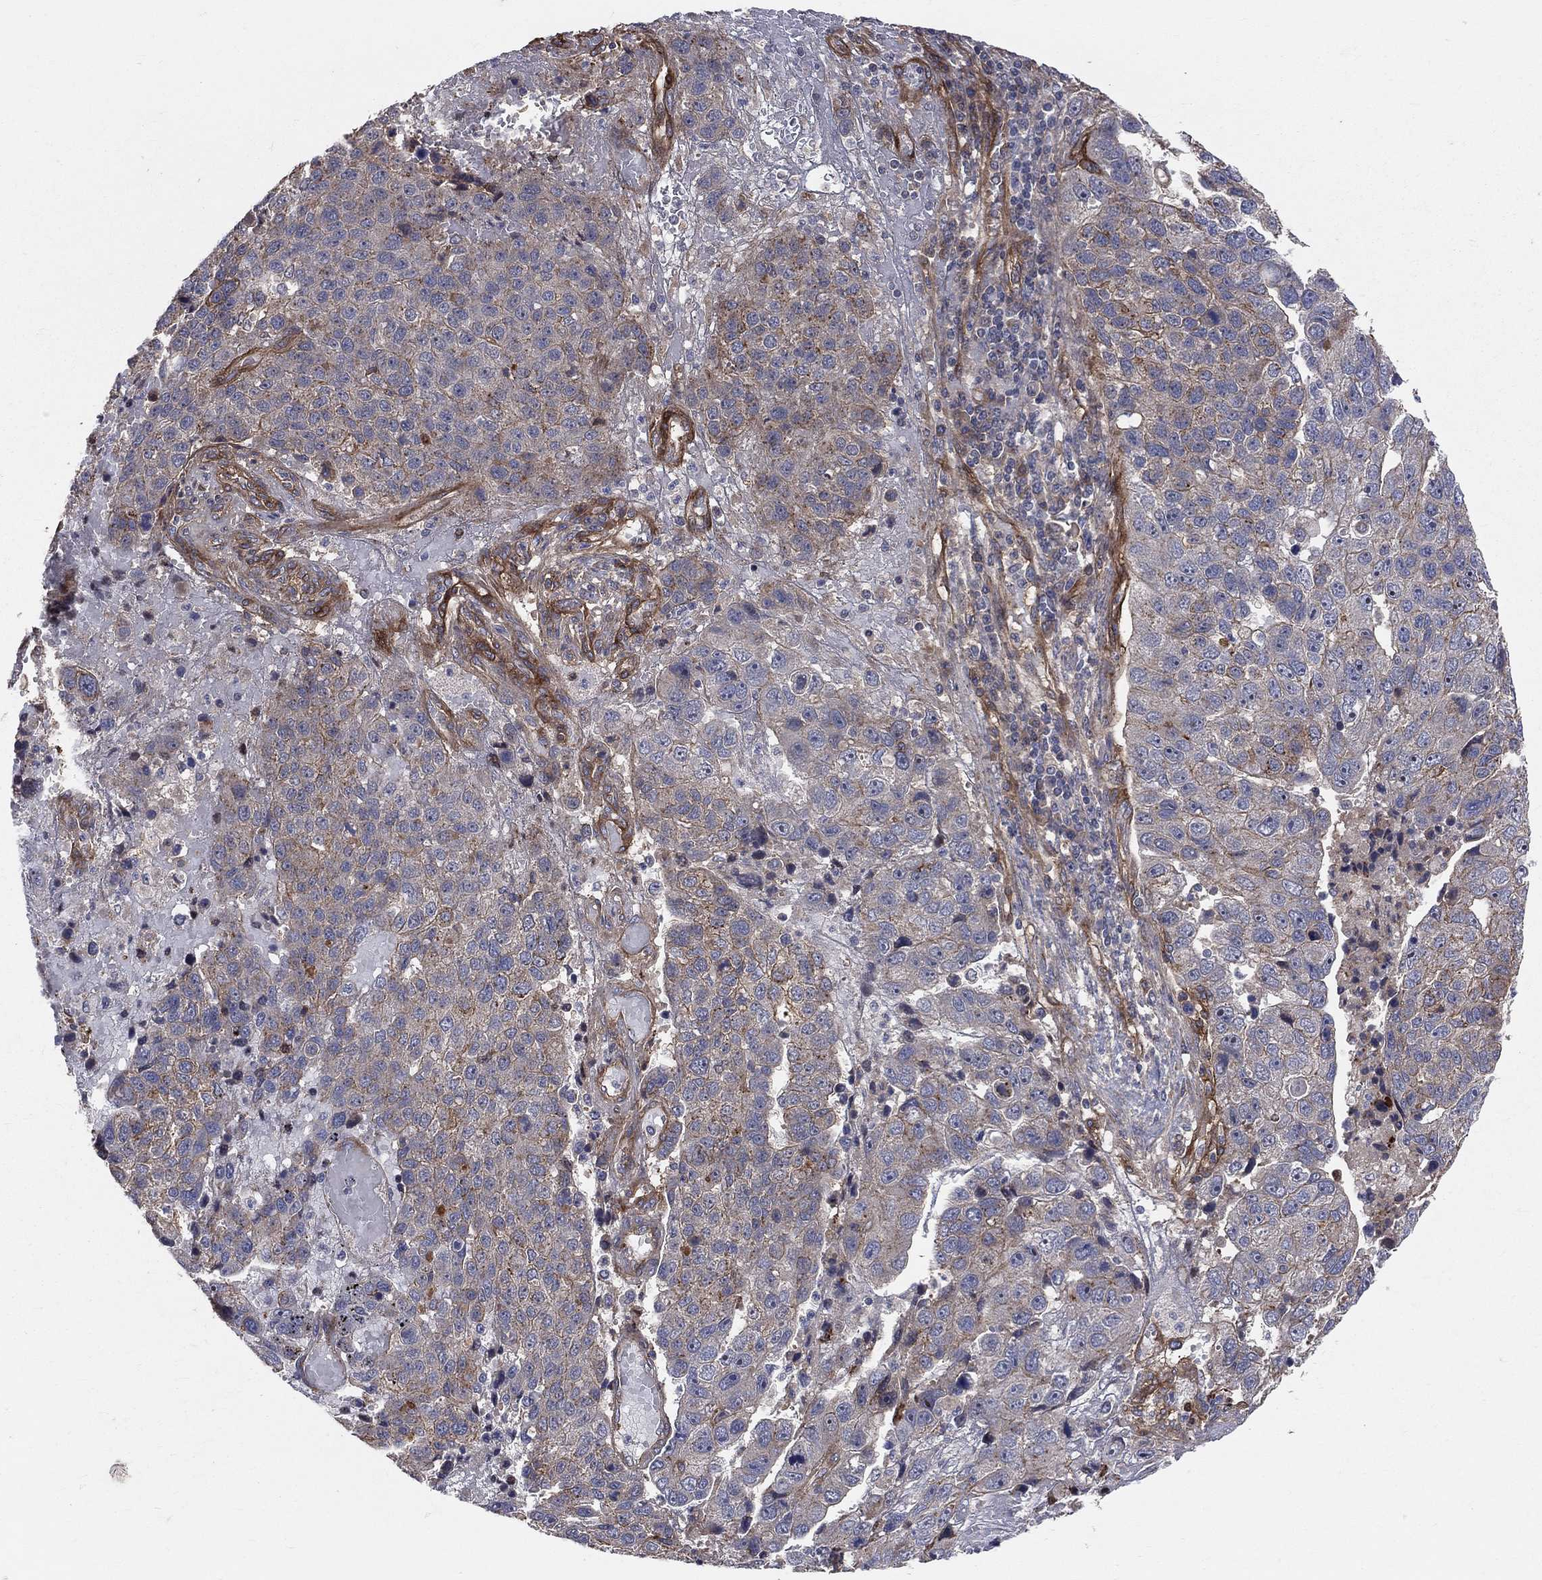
{"staining": {"intensity": "moderate", "quantity": "<25%", "location": "cytoplasmic/membranous"}, "tissue": "pancreatic cancer", "cell_type": "Tumor cells", "image_type": "cancer", "snomed": [{"axis": "morphology", "description": "Adenocarcinoma, NOS"}, {"axis": "topography", "description": "Pancreas"}], "caption": "Immunohistochemical staining of pancreatic cancer (adenocarcinoma) shows low levels of moderate cytoplasmic/membranous staining in approximately <25% of tumor cells.", "gene": "ENTPD1", "patient": {"sex": "female", "age": 61}}